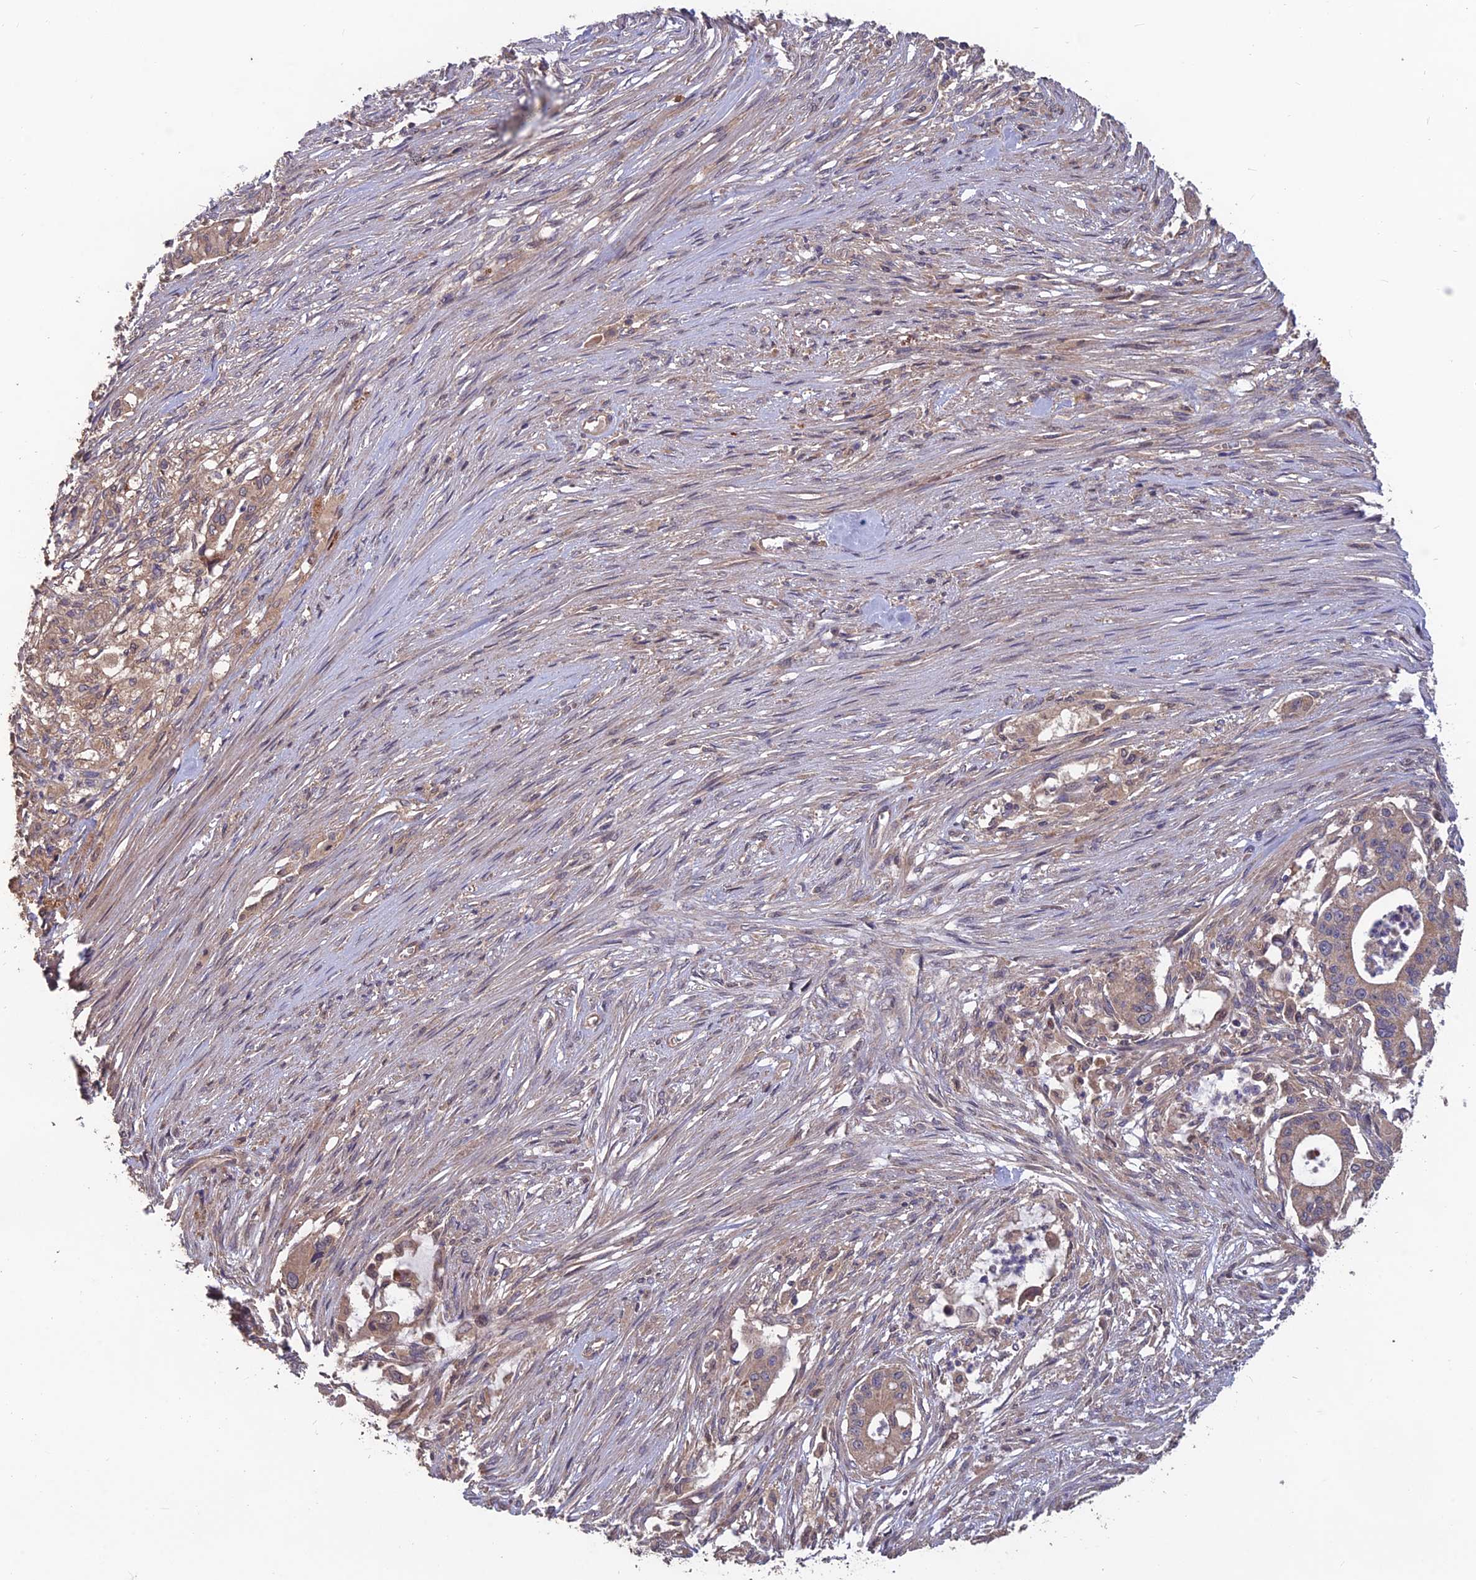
{"staining": {"intensity": "moderate", "quantity": ">75%", "location": "cytoplasmic/membranous"}, "tissue": "pancreatic cancer", "cell_type": "Tumor cells", "image_type": "cancer", "snomed": [{"axis": "morphology", "description": "Adenocarcinoma, NOS"}, {"axis": "topography", "description": "Pancreas"}], "caption": "Pancreatic cancer (adenocarcinoma) stained for a protein displays moderate cytoplasmic/membranous positivity in tumor cells.", "gene": "SHISA5", "patient": {"sex": "male", "age": 46}}